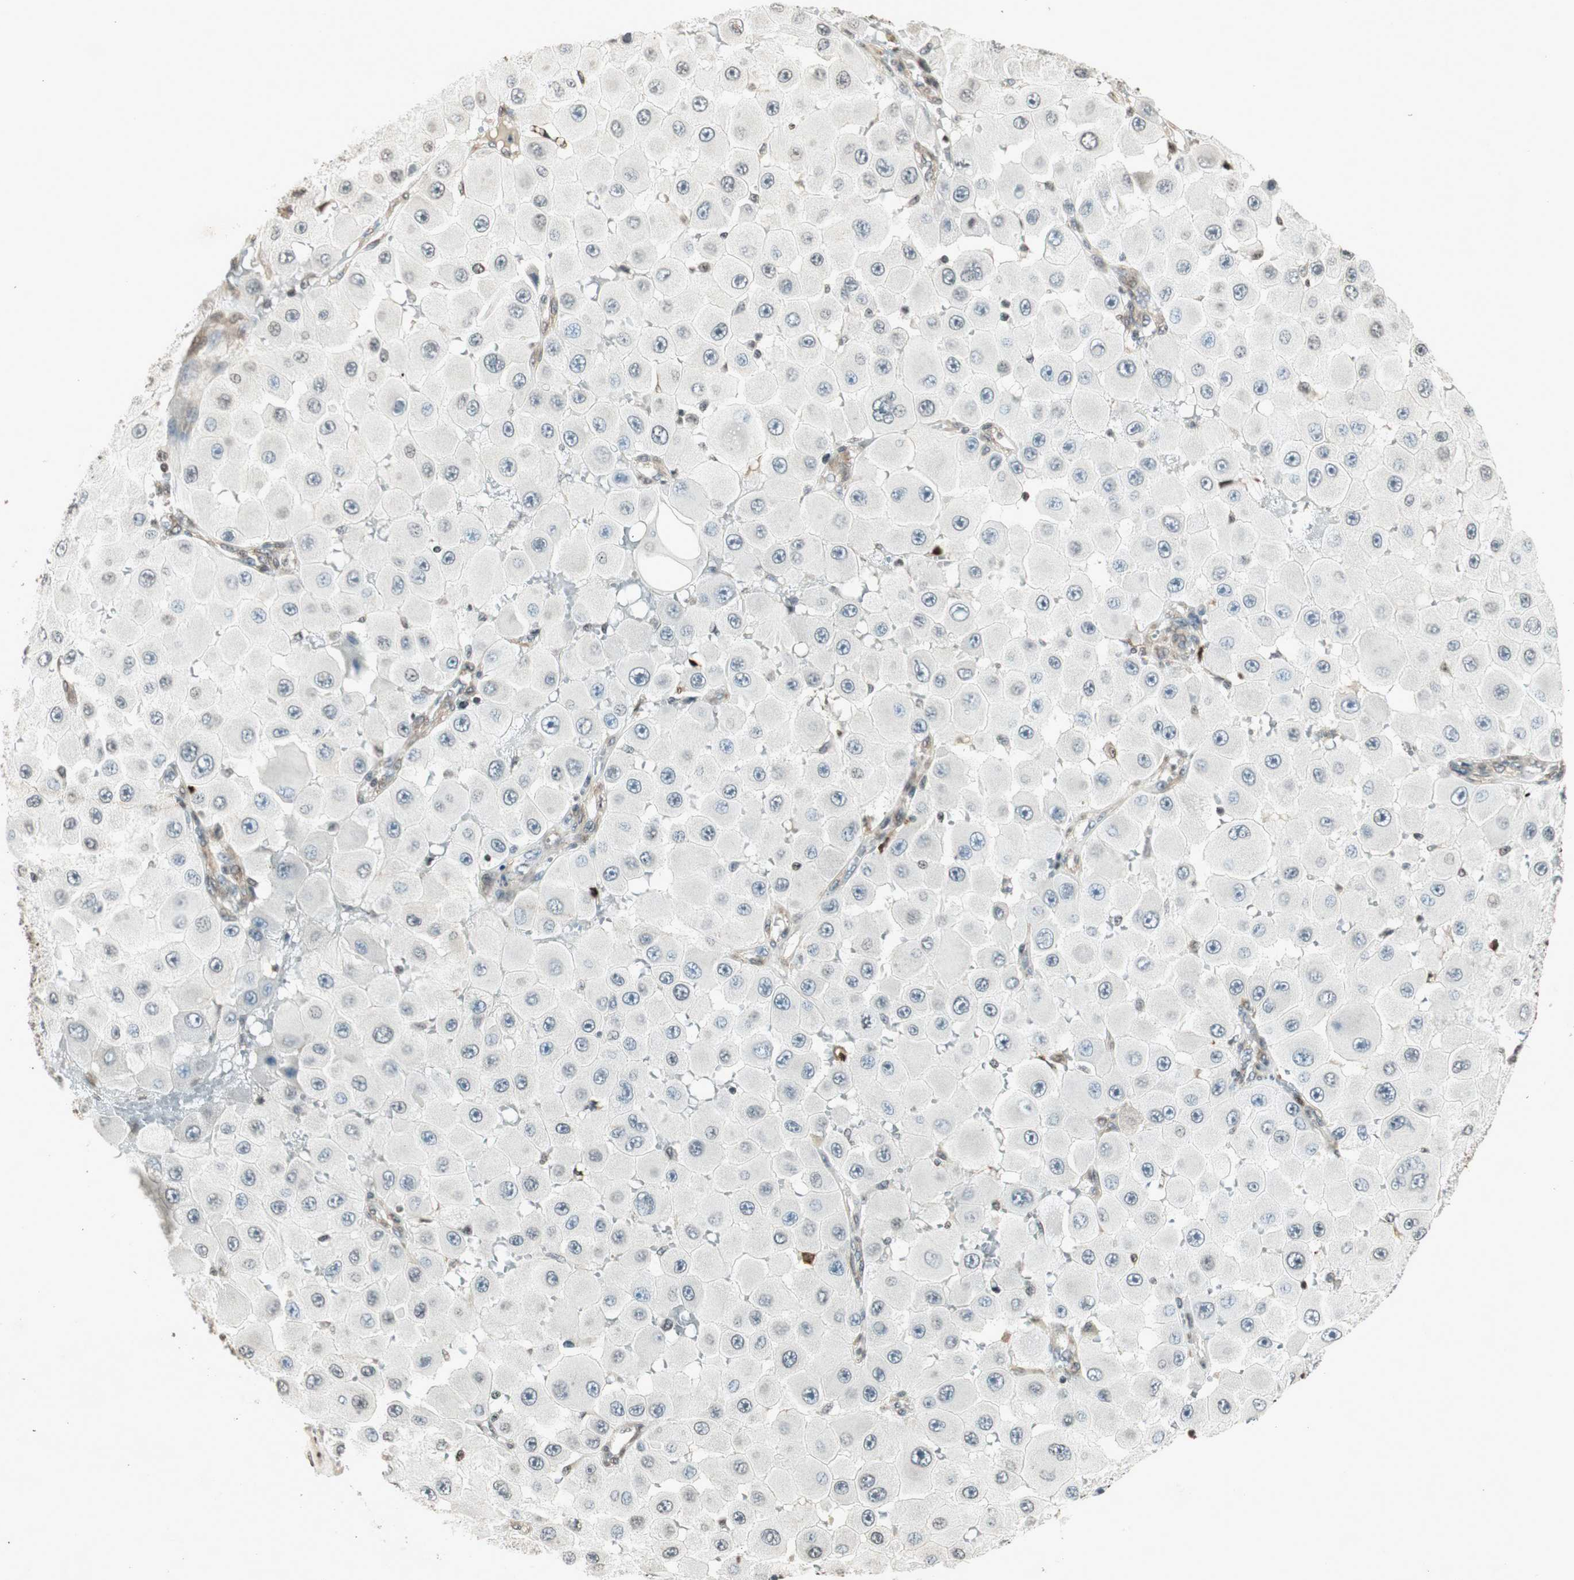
{"staining": {"intensity": "negative", "quantity": "none", "location": "none"}, "tissue": "melanoma", "cell_type": "Tumor cells", "image_type": "cancer", "snomed": [{"axis": "morphology", "description": "Malignant melanoma, NOS"}, {"axis": "topography", "description": "Skin"}], "caption": "There is no significant expression in tumor cells of melanoma.", "gene": "PRKG1", "patient": {"sex": "female", "age": 81}}